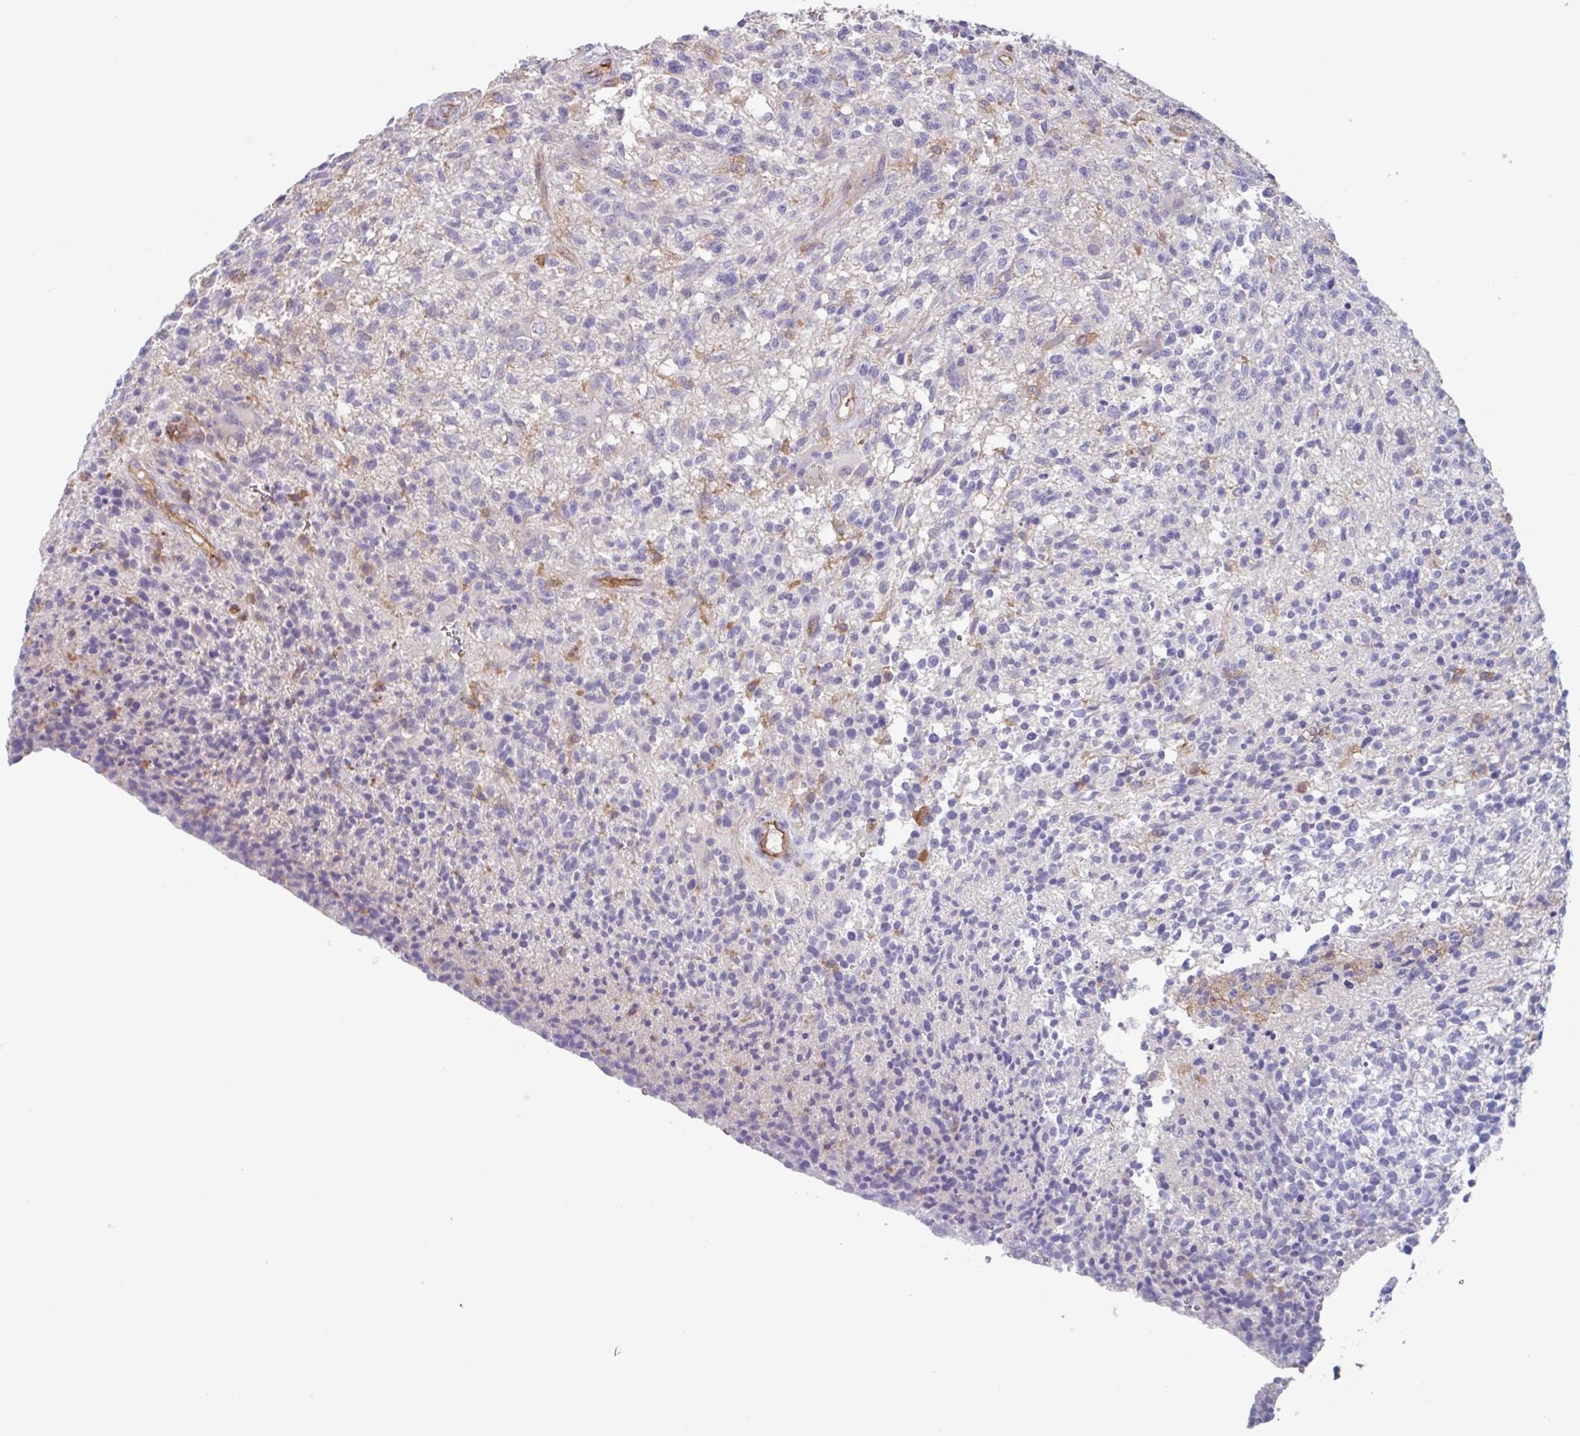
{"staining": {"intensity": "negative", "quantity": "none", "location": "none"}, "tissue": "glioma", "cell_type": "Tumor cells", "image_type": "cancer", "snomed": [{"axis": "morphology", "description": "Glioma, malignant, High grade"}, {"axis": "topography", "description": "Brain"}], "caption": "Human high-grade glioma (malignant) stained for a protein using immunohistochemistry (IHC) shows no positivity in tumor cells.", "gene": "EHD4", "patient": {"sex": "male", "age": 56}}